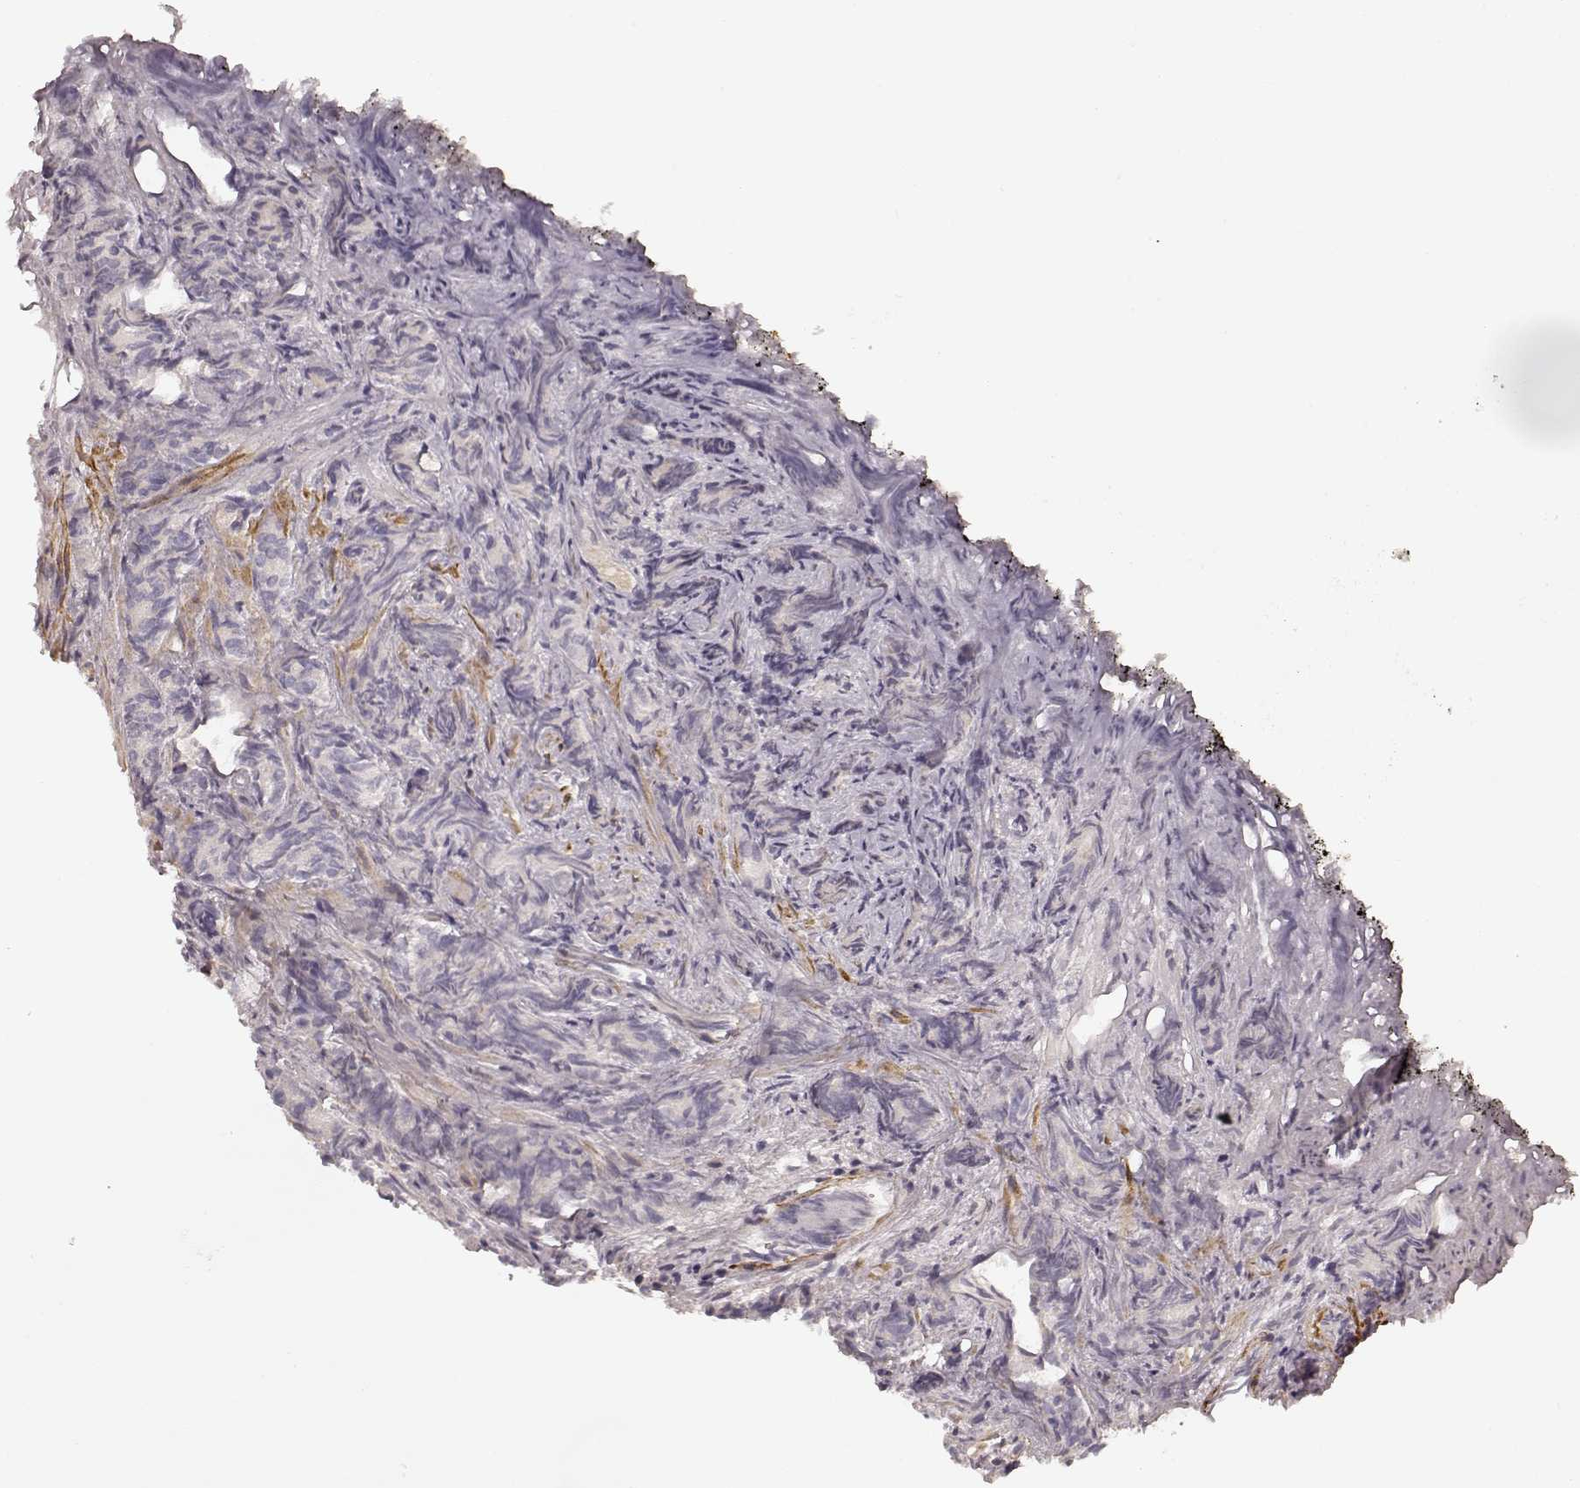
{"staining": {"intensity": "negative", "quantity": "none", "location": "none"}, "tissue": "prostate cancer", "cell_type": "Tumor cells", "image_type": "cancer", "snomed": [{"axis": "morphology", "description": "Adenocarcinoma, High grade"}, {"axis": "topography", "description": "Prostate"}], "caption": "A histopathology image of human prostate cancer is negative for staining in tumor cells.", "gene": "KCNJ9", "patient": {"sex": "male", "age": 84}}